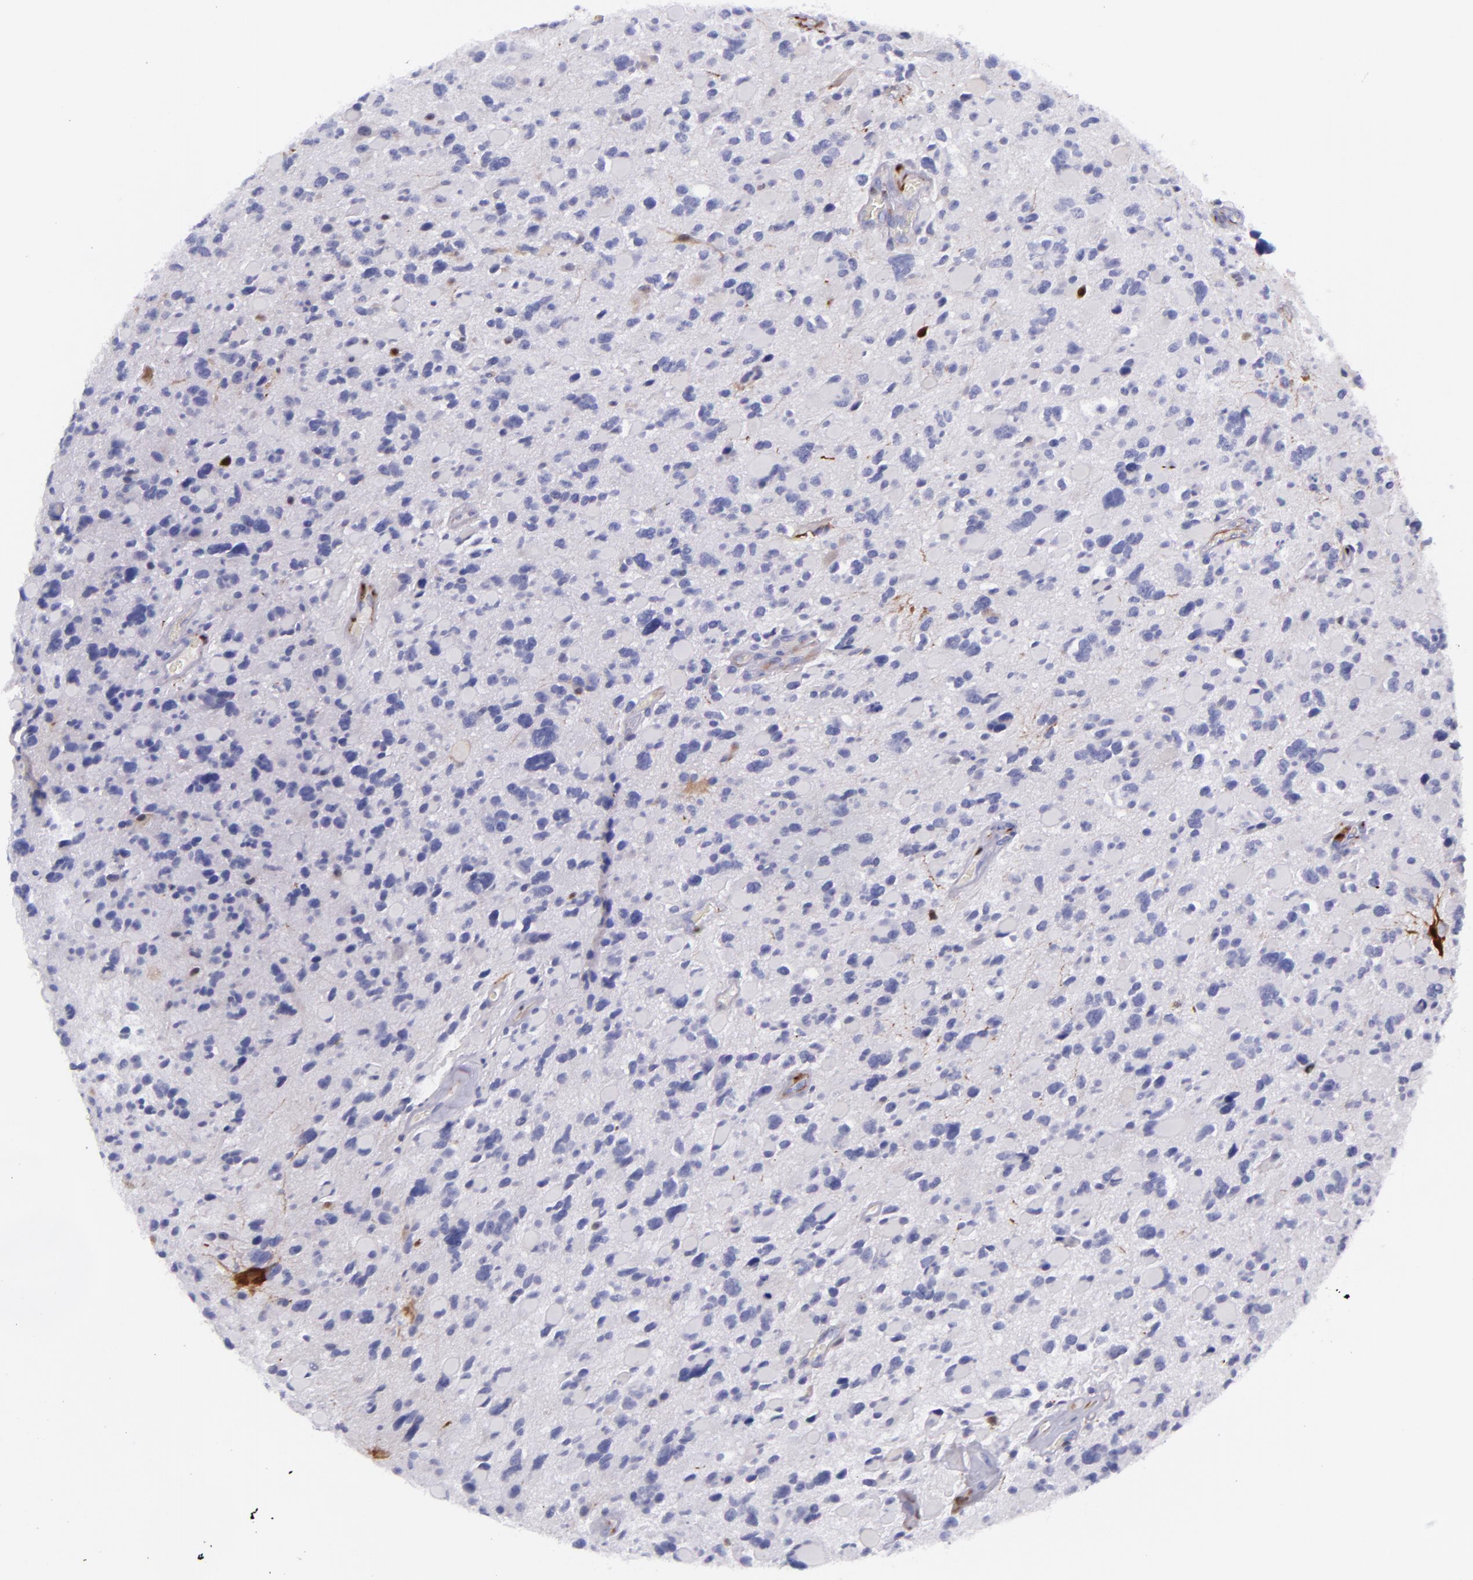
{"staining": {"intensity": "negative", "quantity": "none", "location": "none"}, "tissue": "glioma", "cell_type": "Tumor cells", "image_type": "cancer", "snomed": [{"axis": "morphology", "description": "Glioma, malignant, High grade"}, {"axis": "topography", "description": "Brain"}], "caption": "Tumor cells are negative for brown protein staining in glioma.", "gene": "LGALS1", "patient": {"sex": "female", "age": 37}}